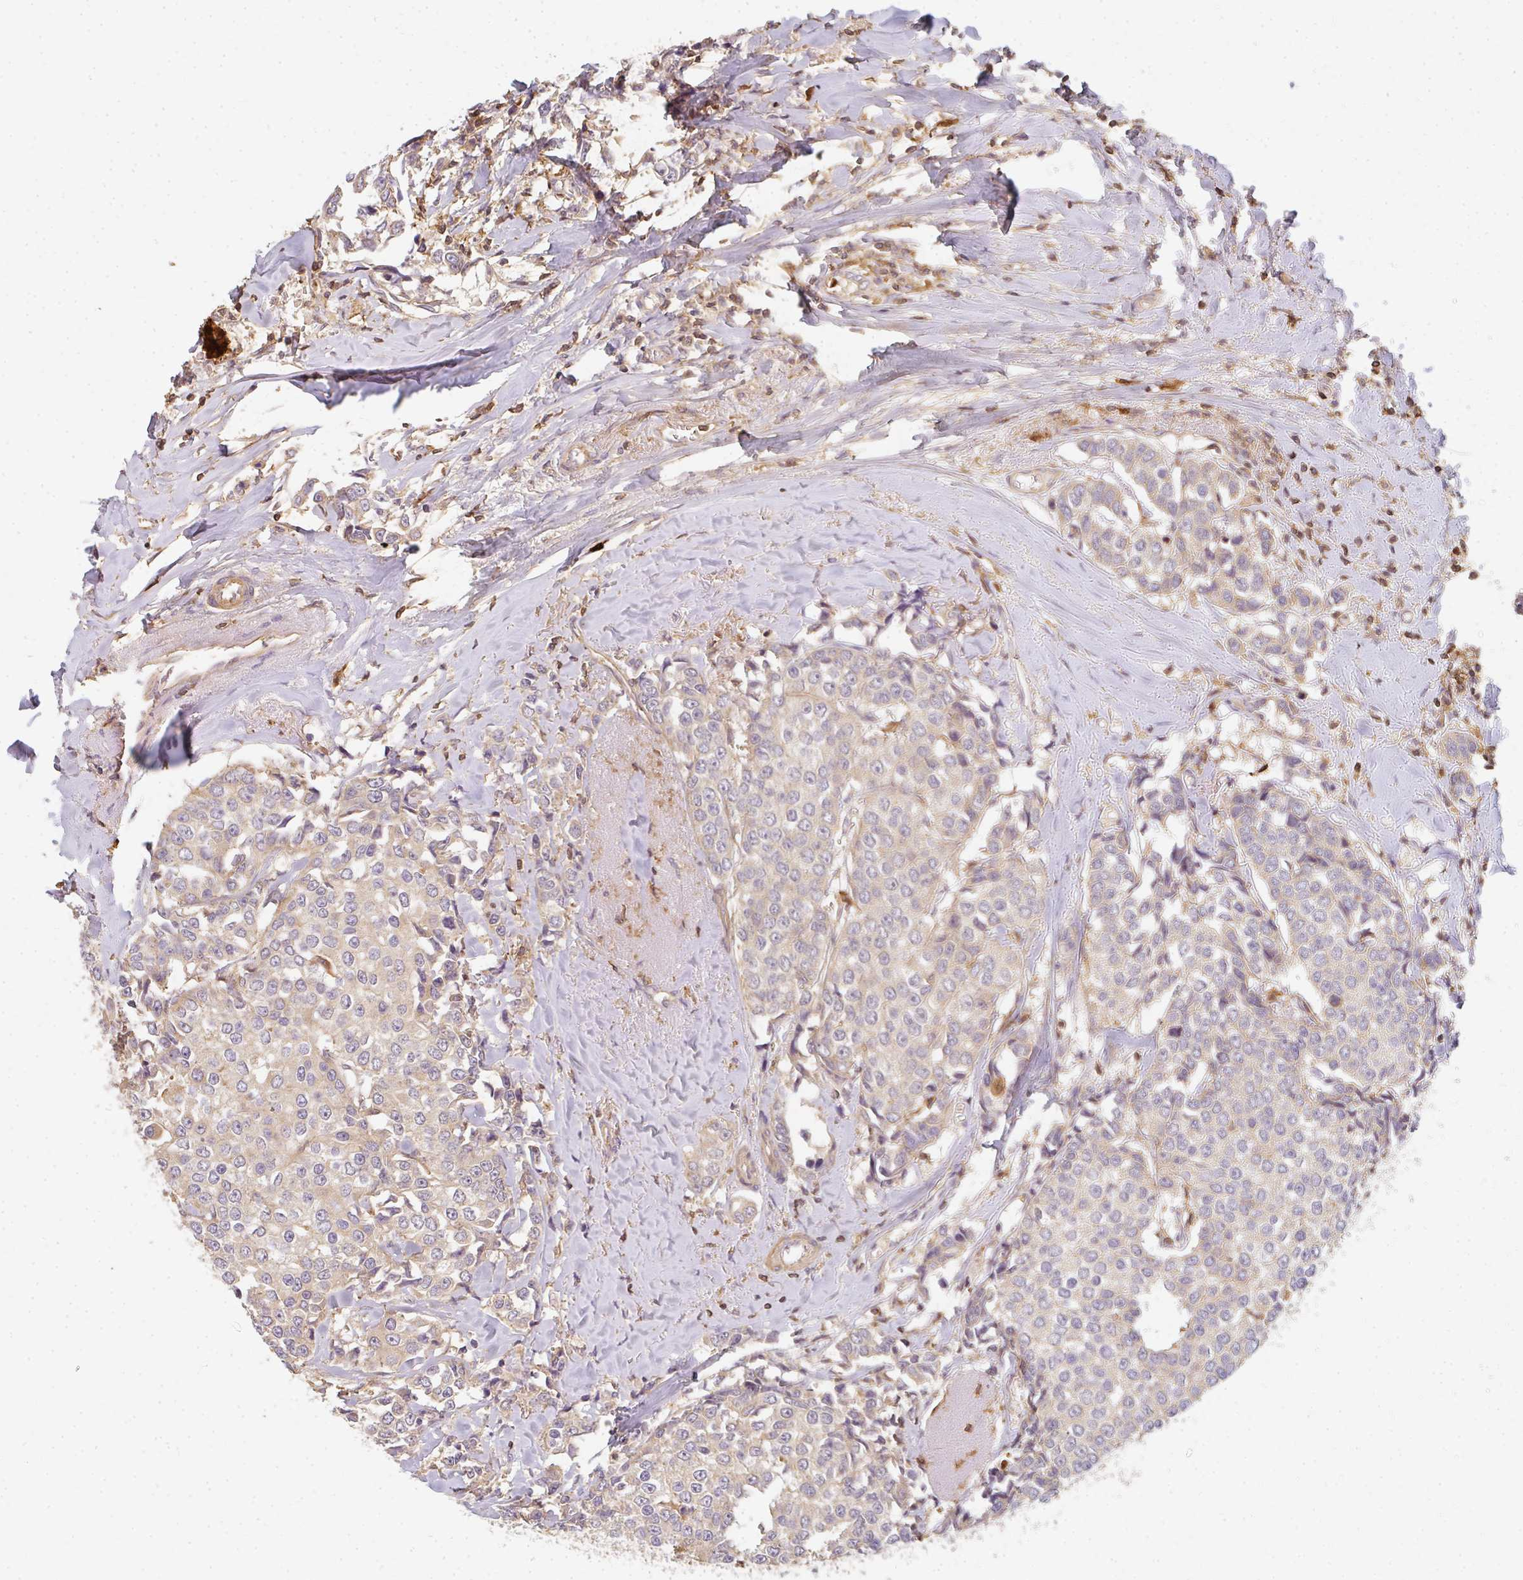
{"staining": {"intensity": "moderate", "quantity": "25%-75%", "location": "cytoplasmic/membranous"}, "tissue": "breast cancer", "cell_type": "Tumor cells", "image_type": "cancer", "snomed": [{"axis": "morphology", "description": "Duct carcinoma"}, {"axis": "topography", "description": "Breast"}], "caption": "A brown stain labels moderate cytoplasmic/membranous staining of a protein in breast cancer (intraductal carcinoma) tumor cells.", "gene": "CNTRL", "patient": {"sex": "female", "age": 80}}